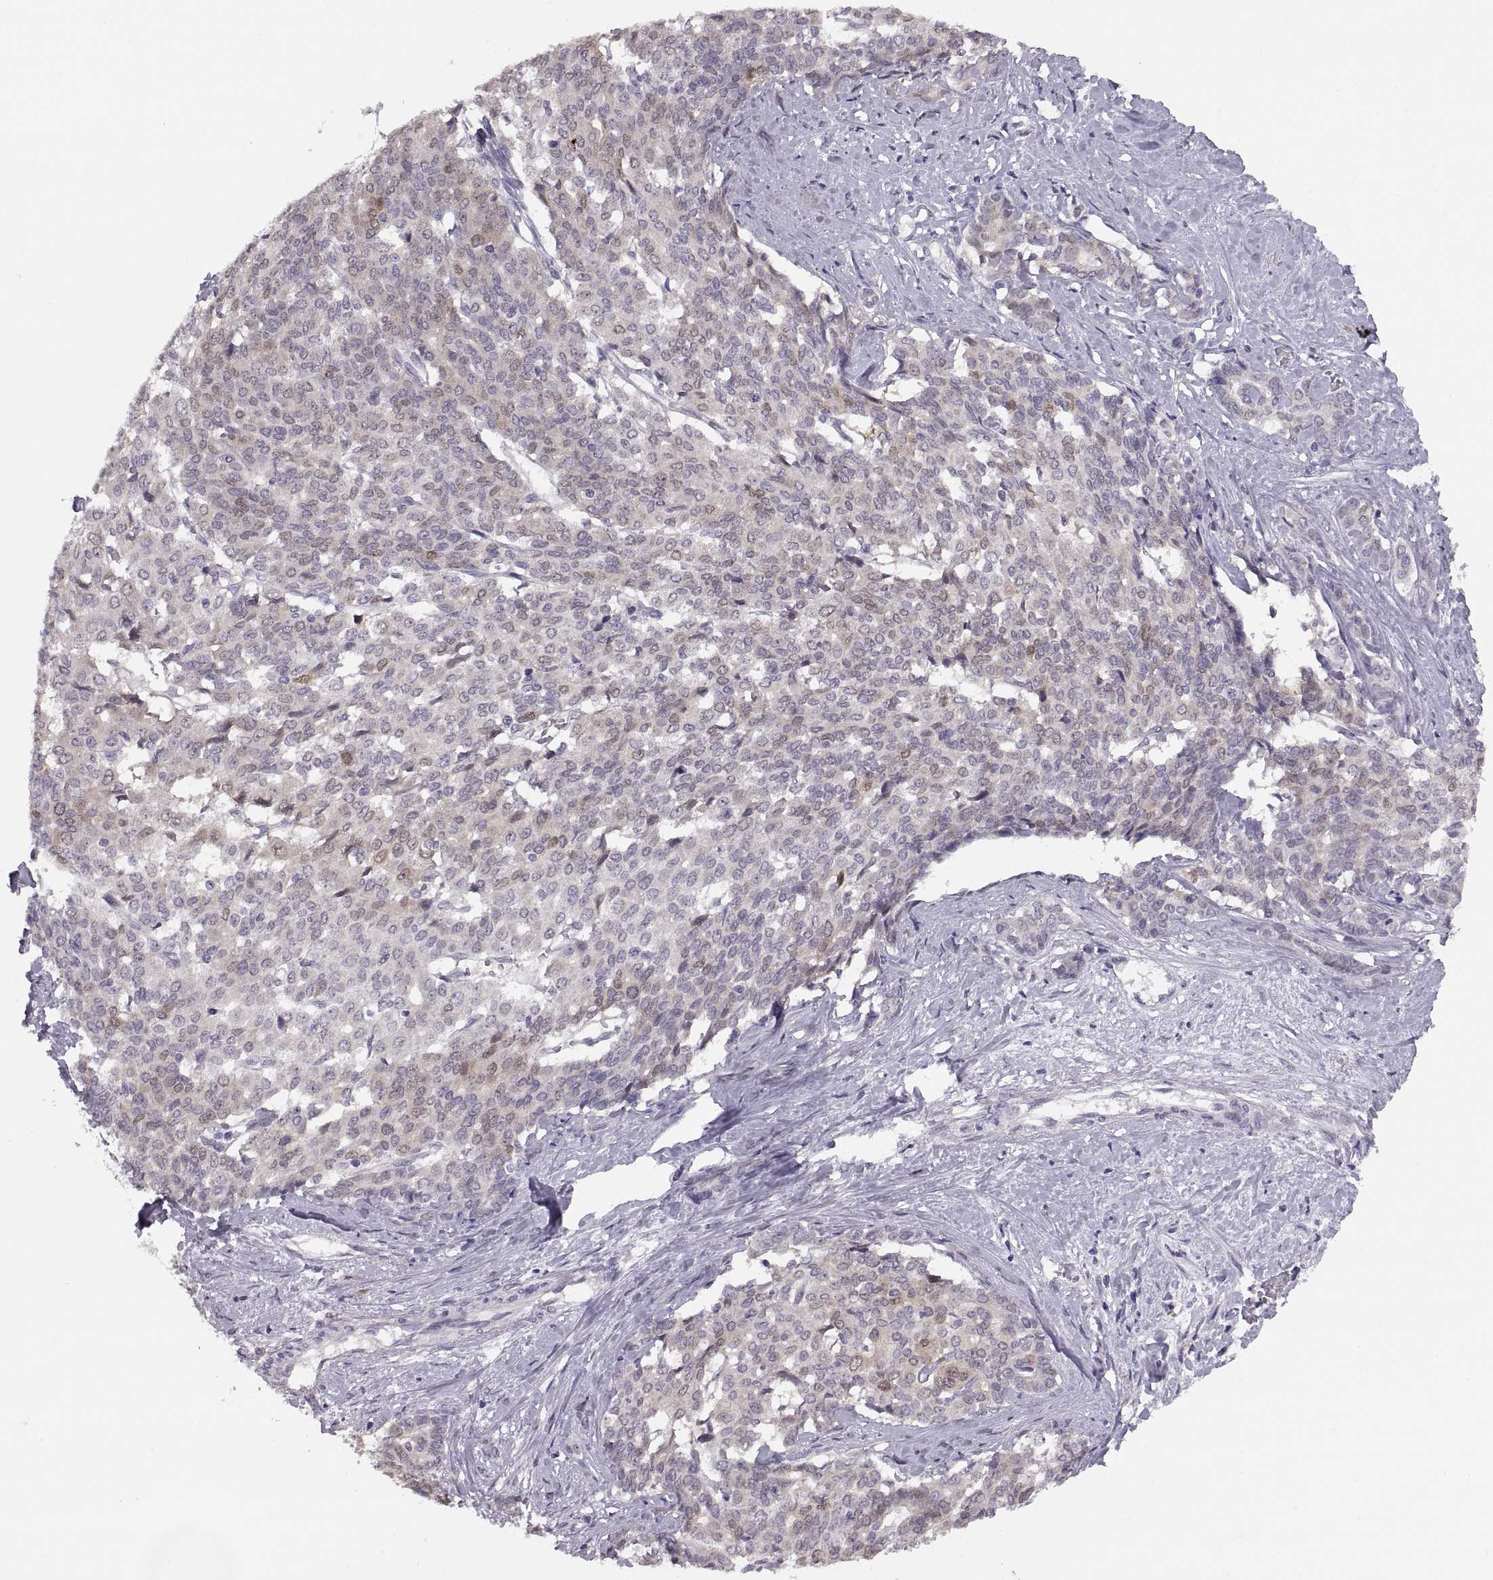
{"staining": {"intensity": "weak", "quantity": "25%-75%", "location": "cytoplasmic/membranous"}, "tissue": "liver cancer", "cell_type": "Tumor cells", "image_type": "cancer", "snomed": [{"axis": "morphology", "description": "Cholangiocarcinoma"}, {"axis": "topography", "description": "Liver"}], "caption": "This image reveals immunohistochemistry staining of liver cancer, with low weak cytoplasmic/membranous expression in approximately 25%-75% of tumor cells.", "gene": "ADH6", "patient": {"sex": "female", "age": 47}}